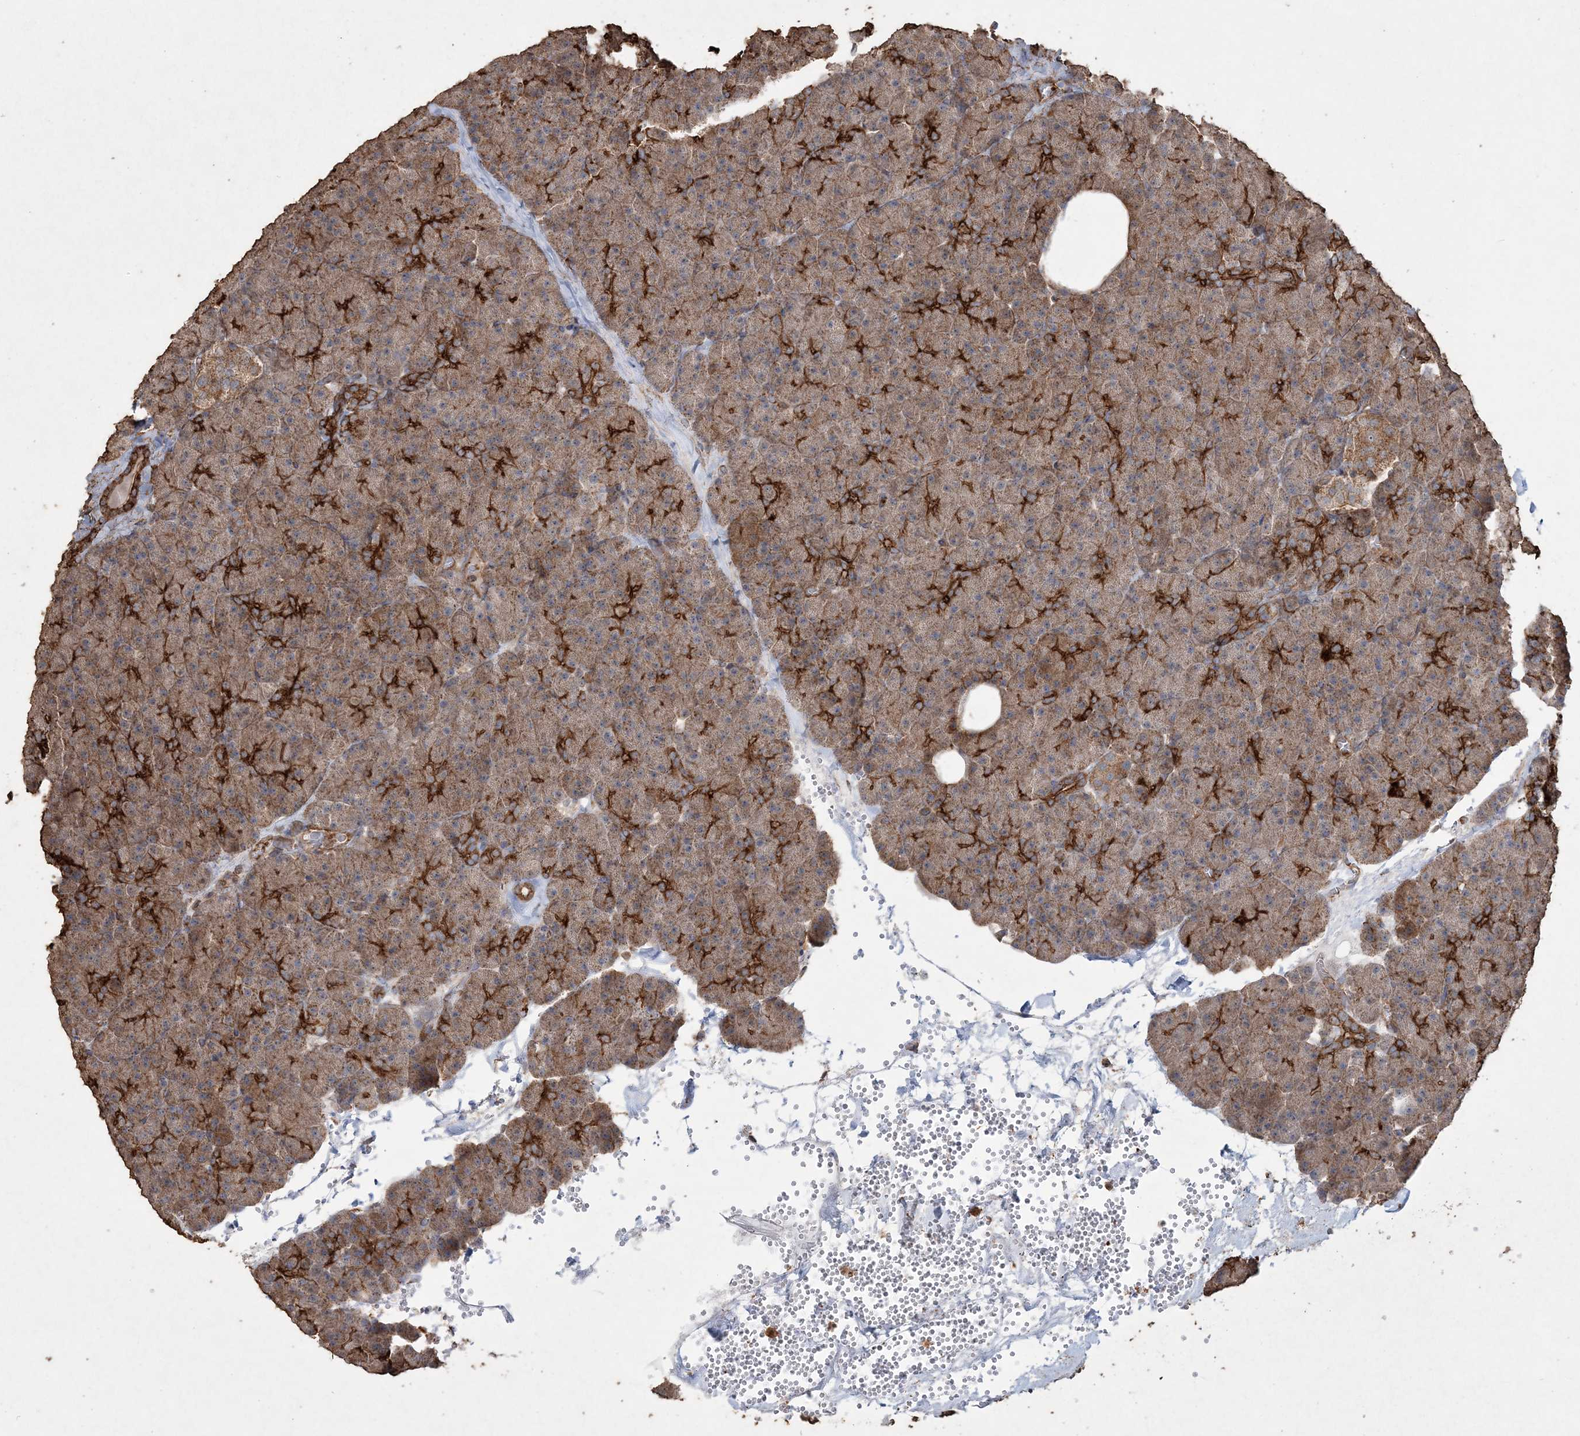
{"staining": {"intensity": "strong", "quantity": ">75%", "location": "cytoplasmic/membranous"}, "tissue": "pancreas", "cell_type": "Exocrine glandular cells", "image_type": "normal", "snomed": [{"axis": "morphology", "description": "Normal tissue, NOS"}, {"axis": "morphology", "description": "Carcinoid, malignant, NOS"}, {"axis": "topography", "description": "Pancreas"}], "caption": "This micrograph exhibits unremarkable pancreas stained with immunohistochemistry (IHC) to label a protein in brown. The cytoplasmic/membranous of exocrine glandular cells show strong positivity for the protein. Nuclei are counter-stained blue.", "gene": "TTC7A", "patient": {"sex": "female", "age": 35}}